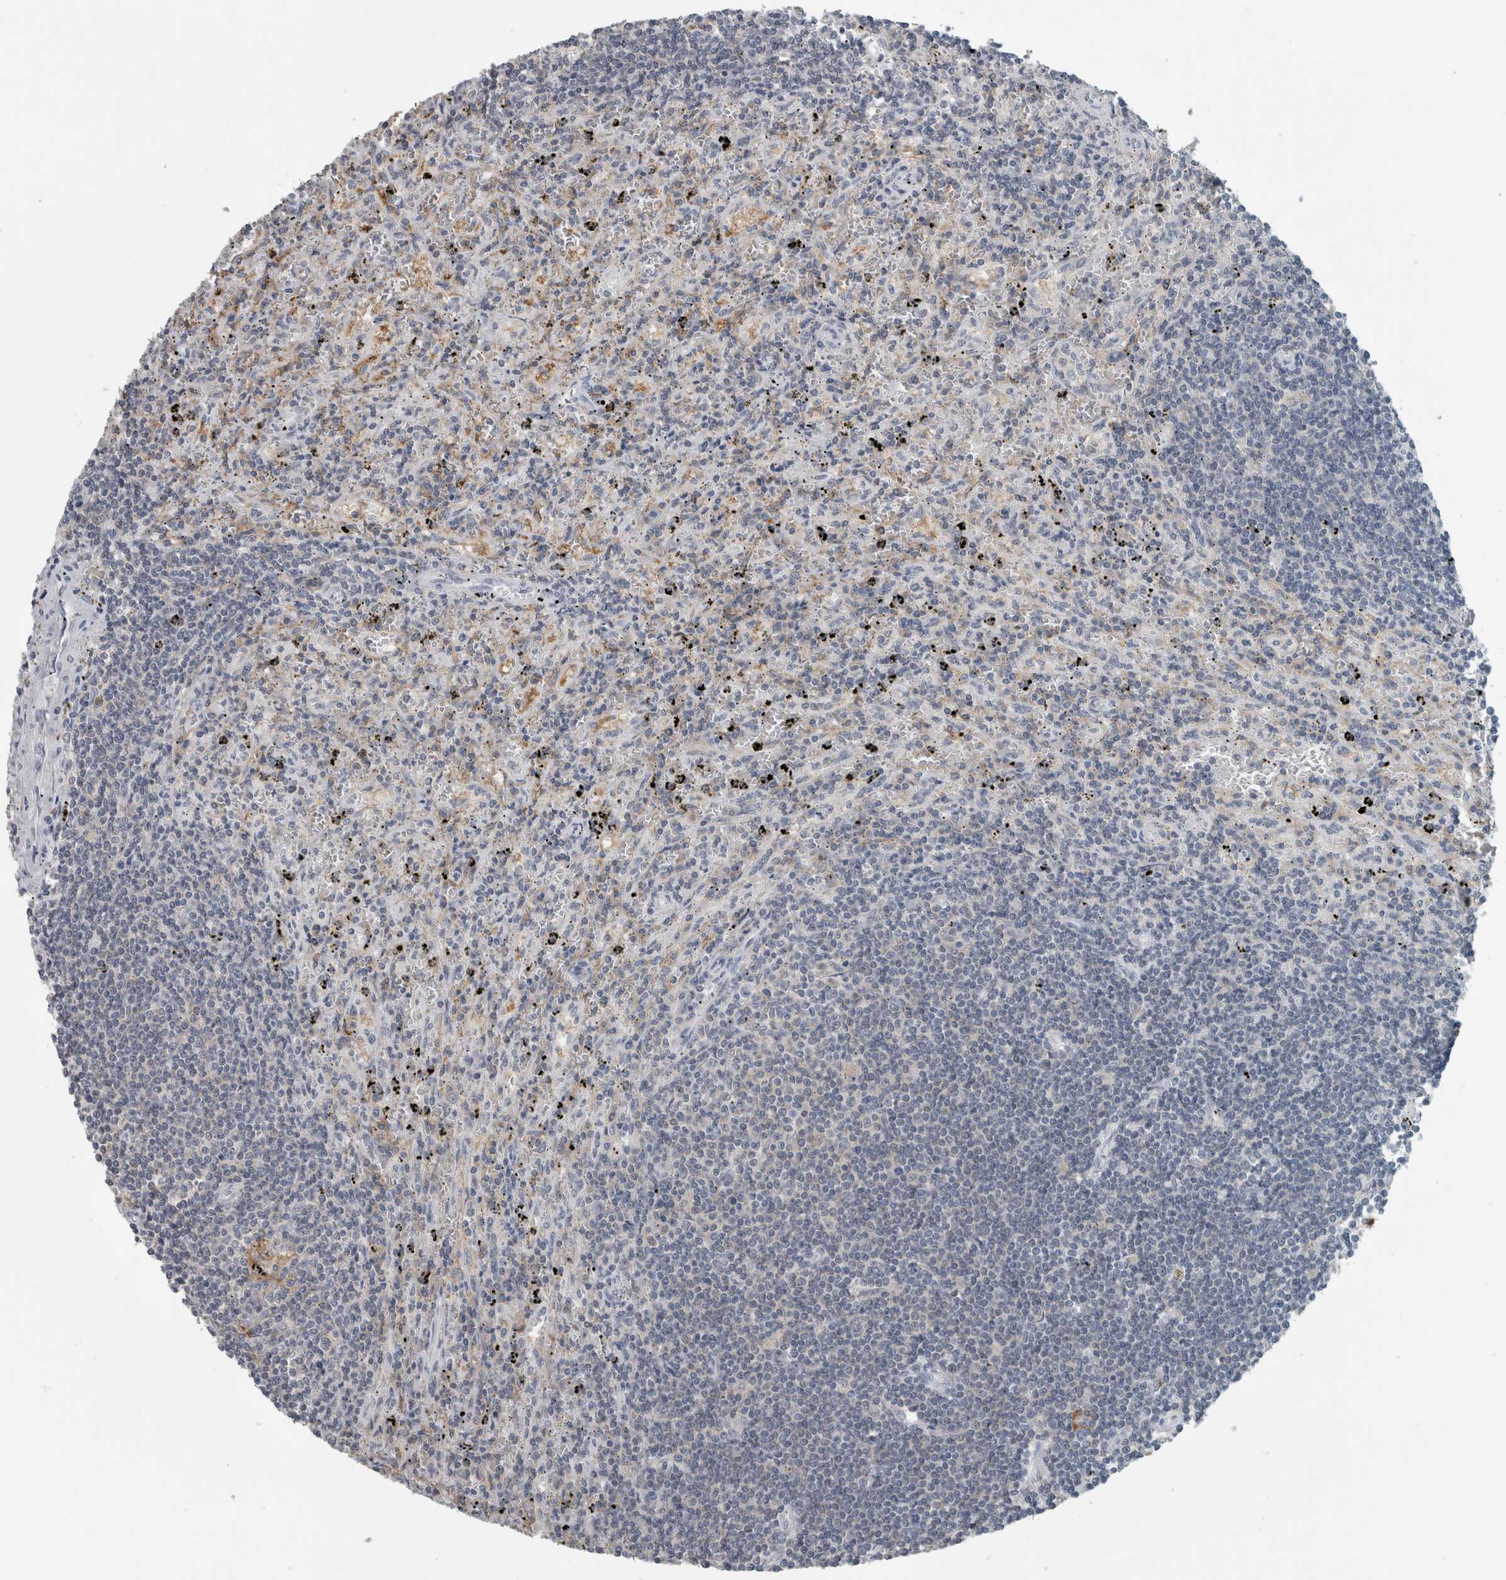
{"staining": {"intensity": "negative", "quantity": "none", "location": "none"}, "tissue": "lymphoma", "cell_type": "Tumor cells", "image_type": "cancer", "snomed": [{"axis": "morphology", "description": "Malignant lymphoma, non-Hodgkin's type, Low grade"}, {"axis": "topography", "description": "Spleen"}], "caption": "Malignant lymphoma, non-Hodgkin's type (low-grade) was stained to show a protein in brown. There is no significant expression in tumor cells.", "gene": "ACSF2", "patient": {"sex": "male", "age": 76}}